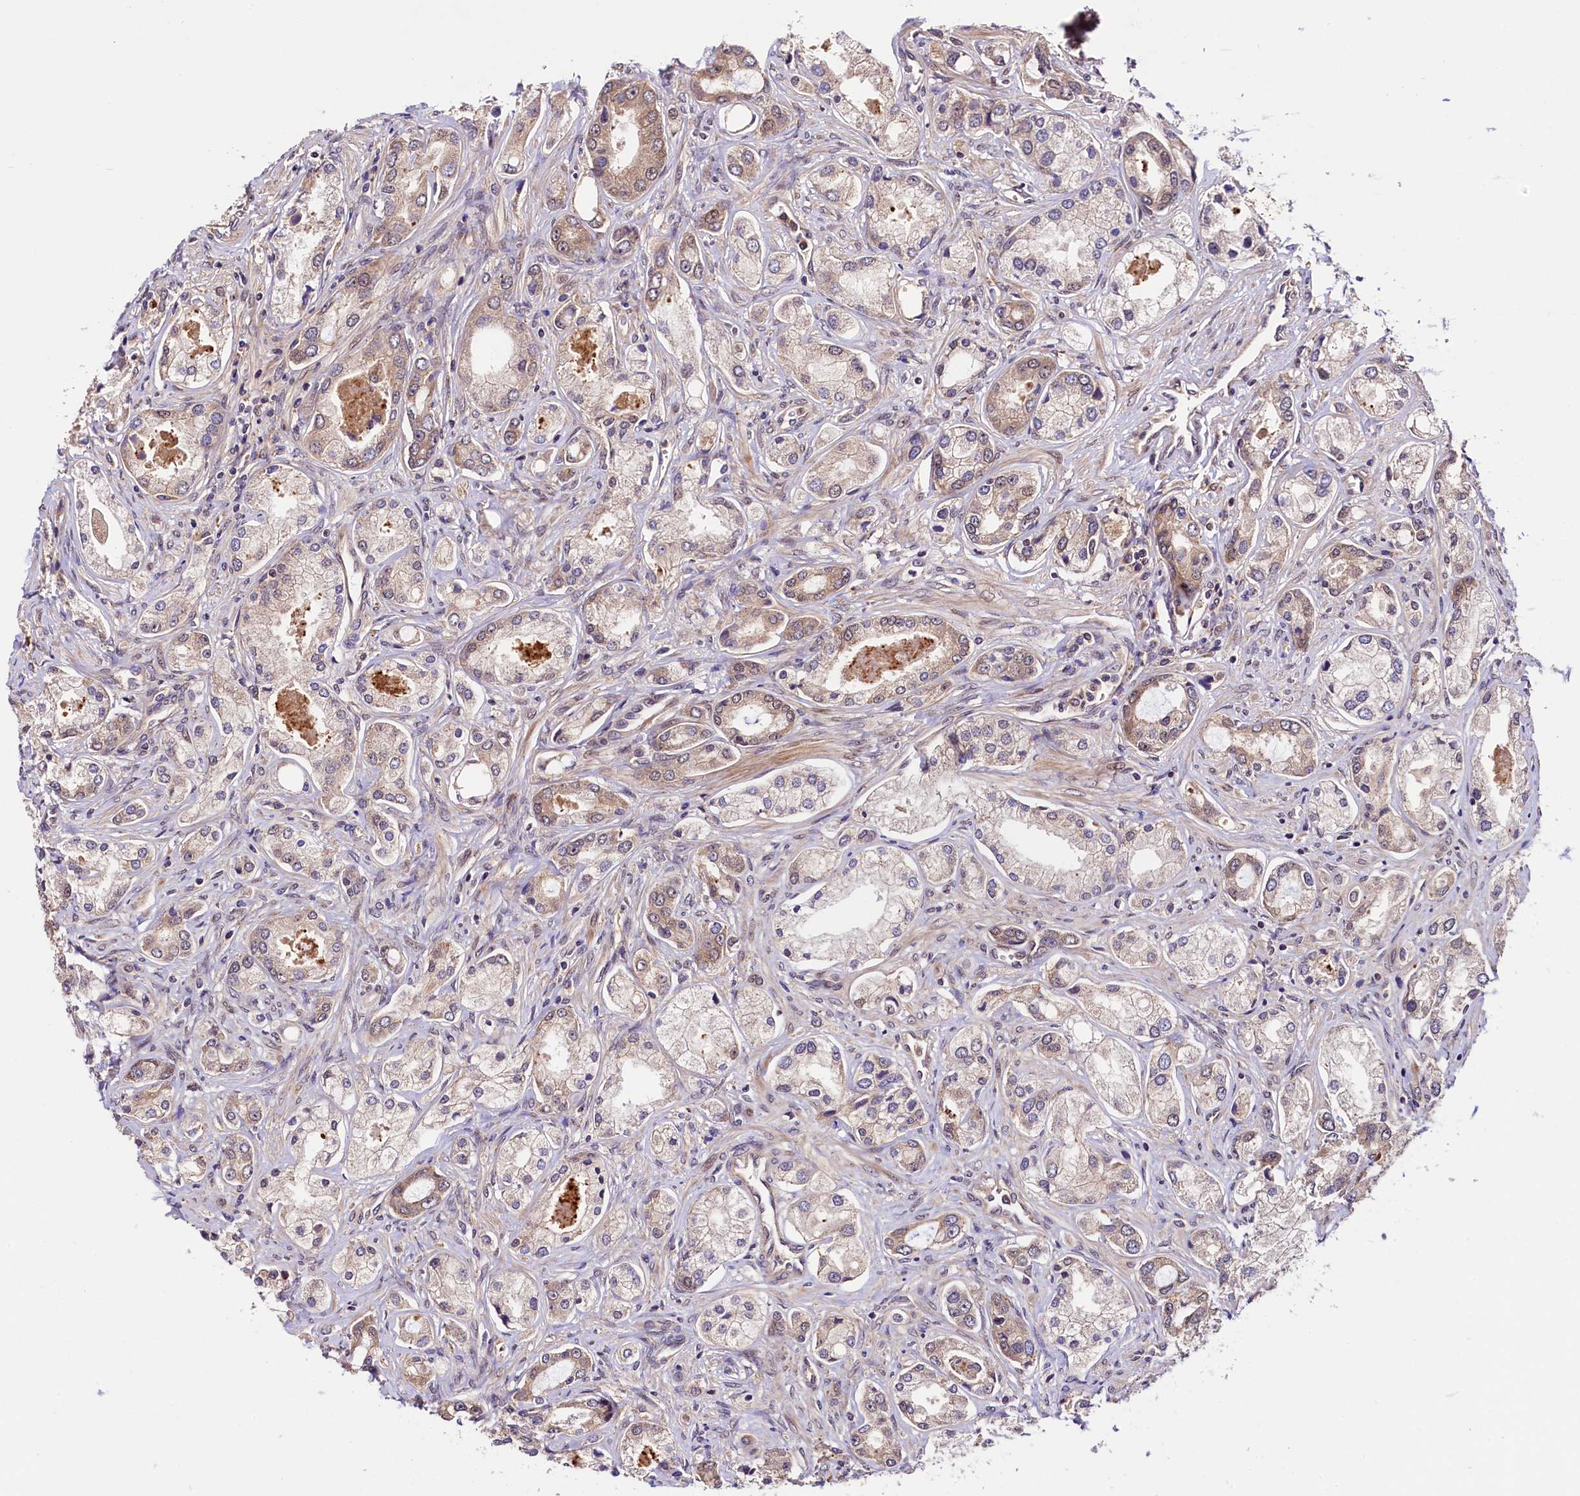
{"staining": {"intensity": "weak", "quantity": "25%-75%", "location": "cytoplasmic/membranous"}, "tissue": "prostate cancer", "cell_type": "Tumor cells", "image_type": "cancer", "snomed": [{"axis": "morphology", "description": "Adenocarcinoma, Low grade"}, {"axis": "topography", "description": "Prostate"}], "caption": "Immunohistochemical staining of prostate cancer displays weak cytoplasmic/membranous protein expression in approximately 25%-75% of tumor cells. (Stains: DAB (3,3'-diaminobenzidine) in brown, nuclei in blue, Microscopy: brightfield microscopy at high magnification).", "gene": "VPS35", "patient": {"sex": "male", "age": 68}}